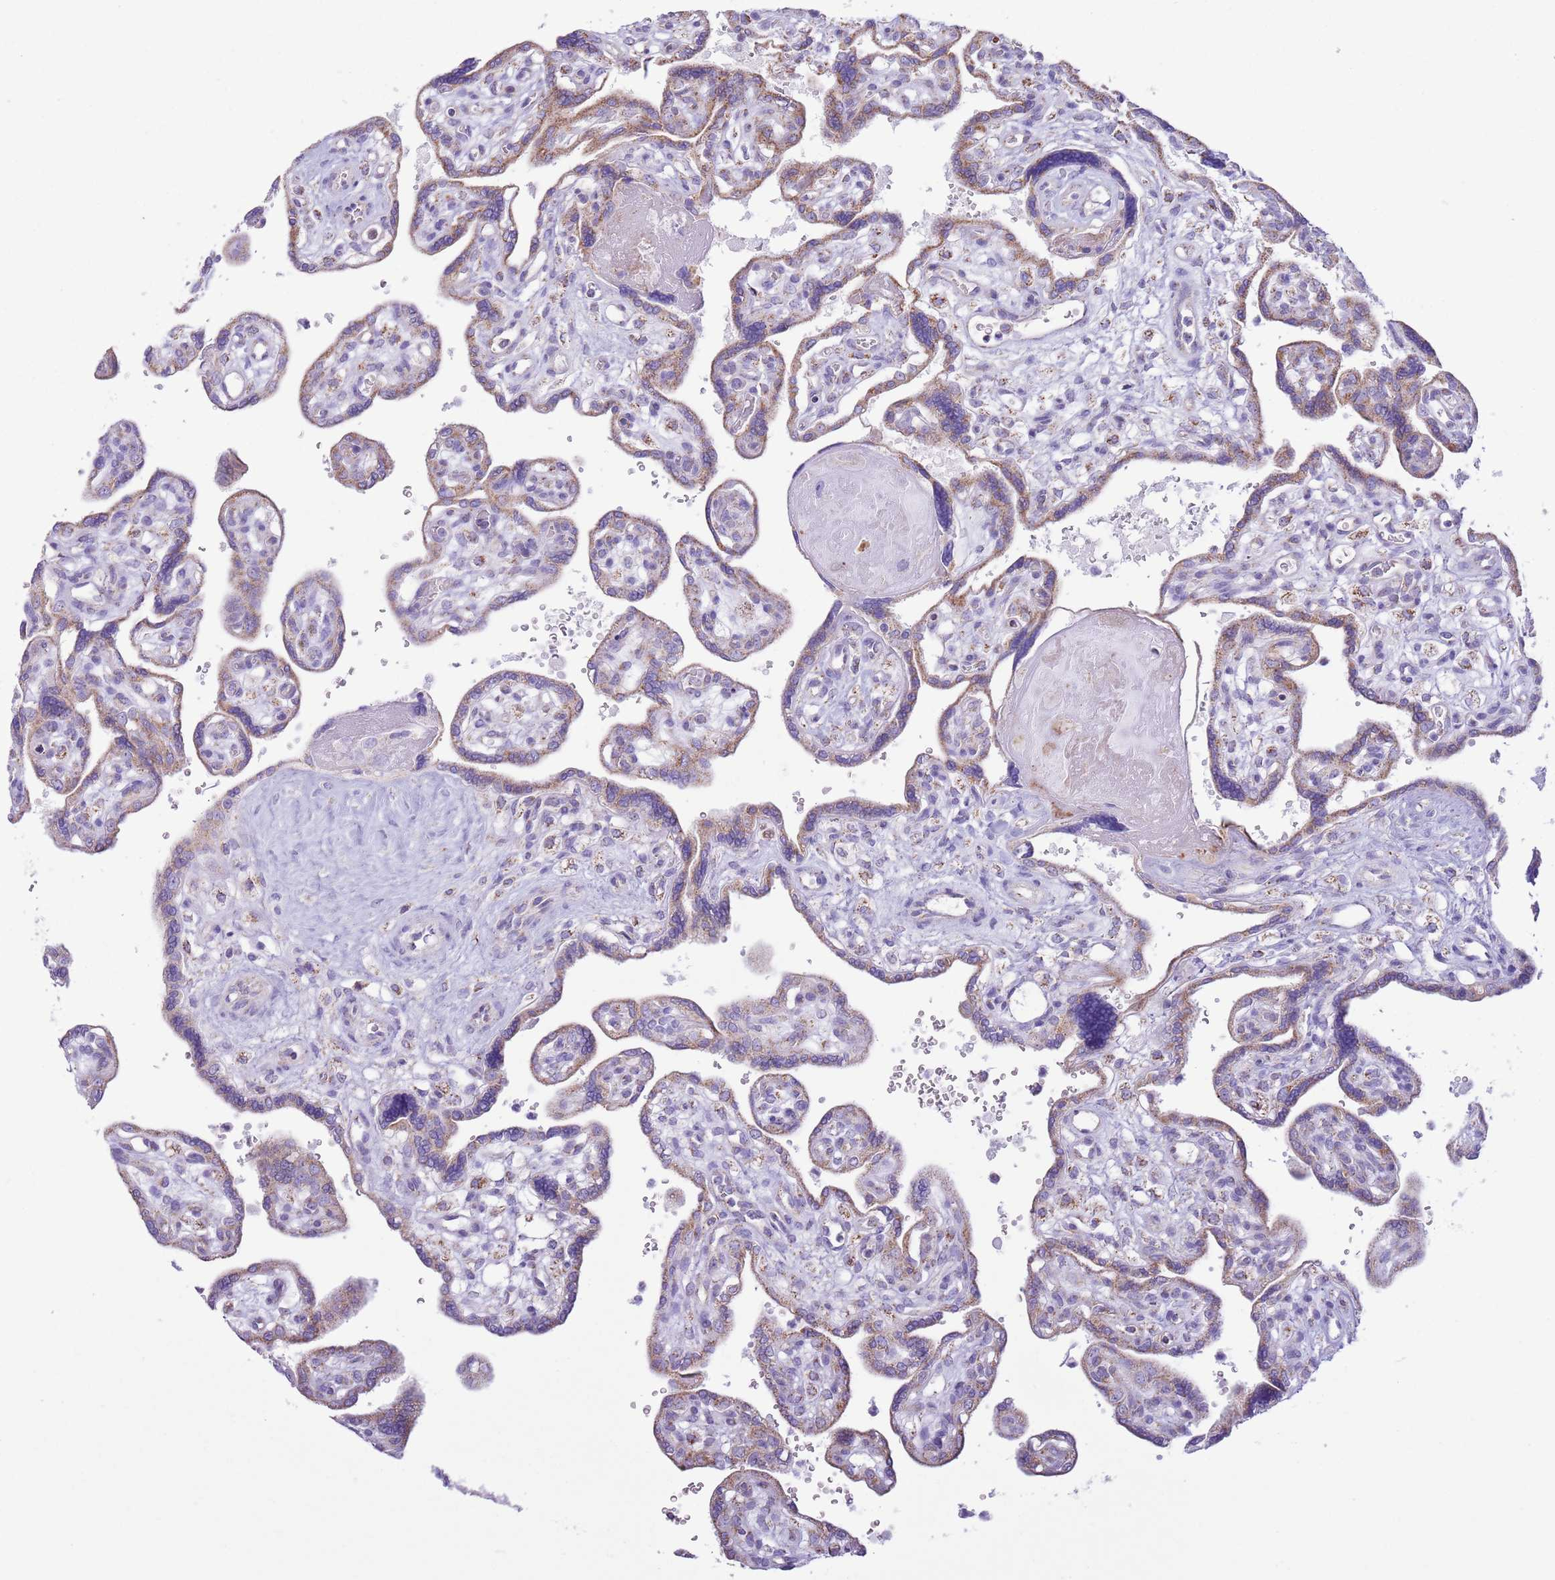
{"staining": {"intensity": "moderate", "quantity": "25%-75%", "location": "cytoplasmic/membranous"}, "tissue": "placenta", "cell_type": "Trophoblastic cells", "image_type": "normal", "snomed": [{"axis": "morphology", "description": "Normal tissue, NOS"}, {"axis": "topography", "description": "Placenta"}], "caption": "Immunohistochemical staining of normal human placenta reveals moderate cytoplasmic/membranous protein expression in about 25%-75% of trophoblastic cells.", "gene": "ATP6V1B1", "patient": {"sex": "female", "age": 39}}